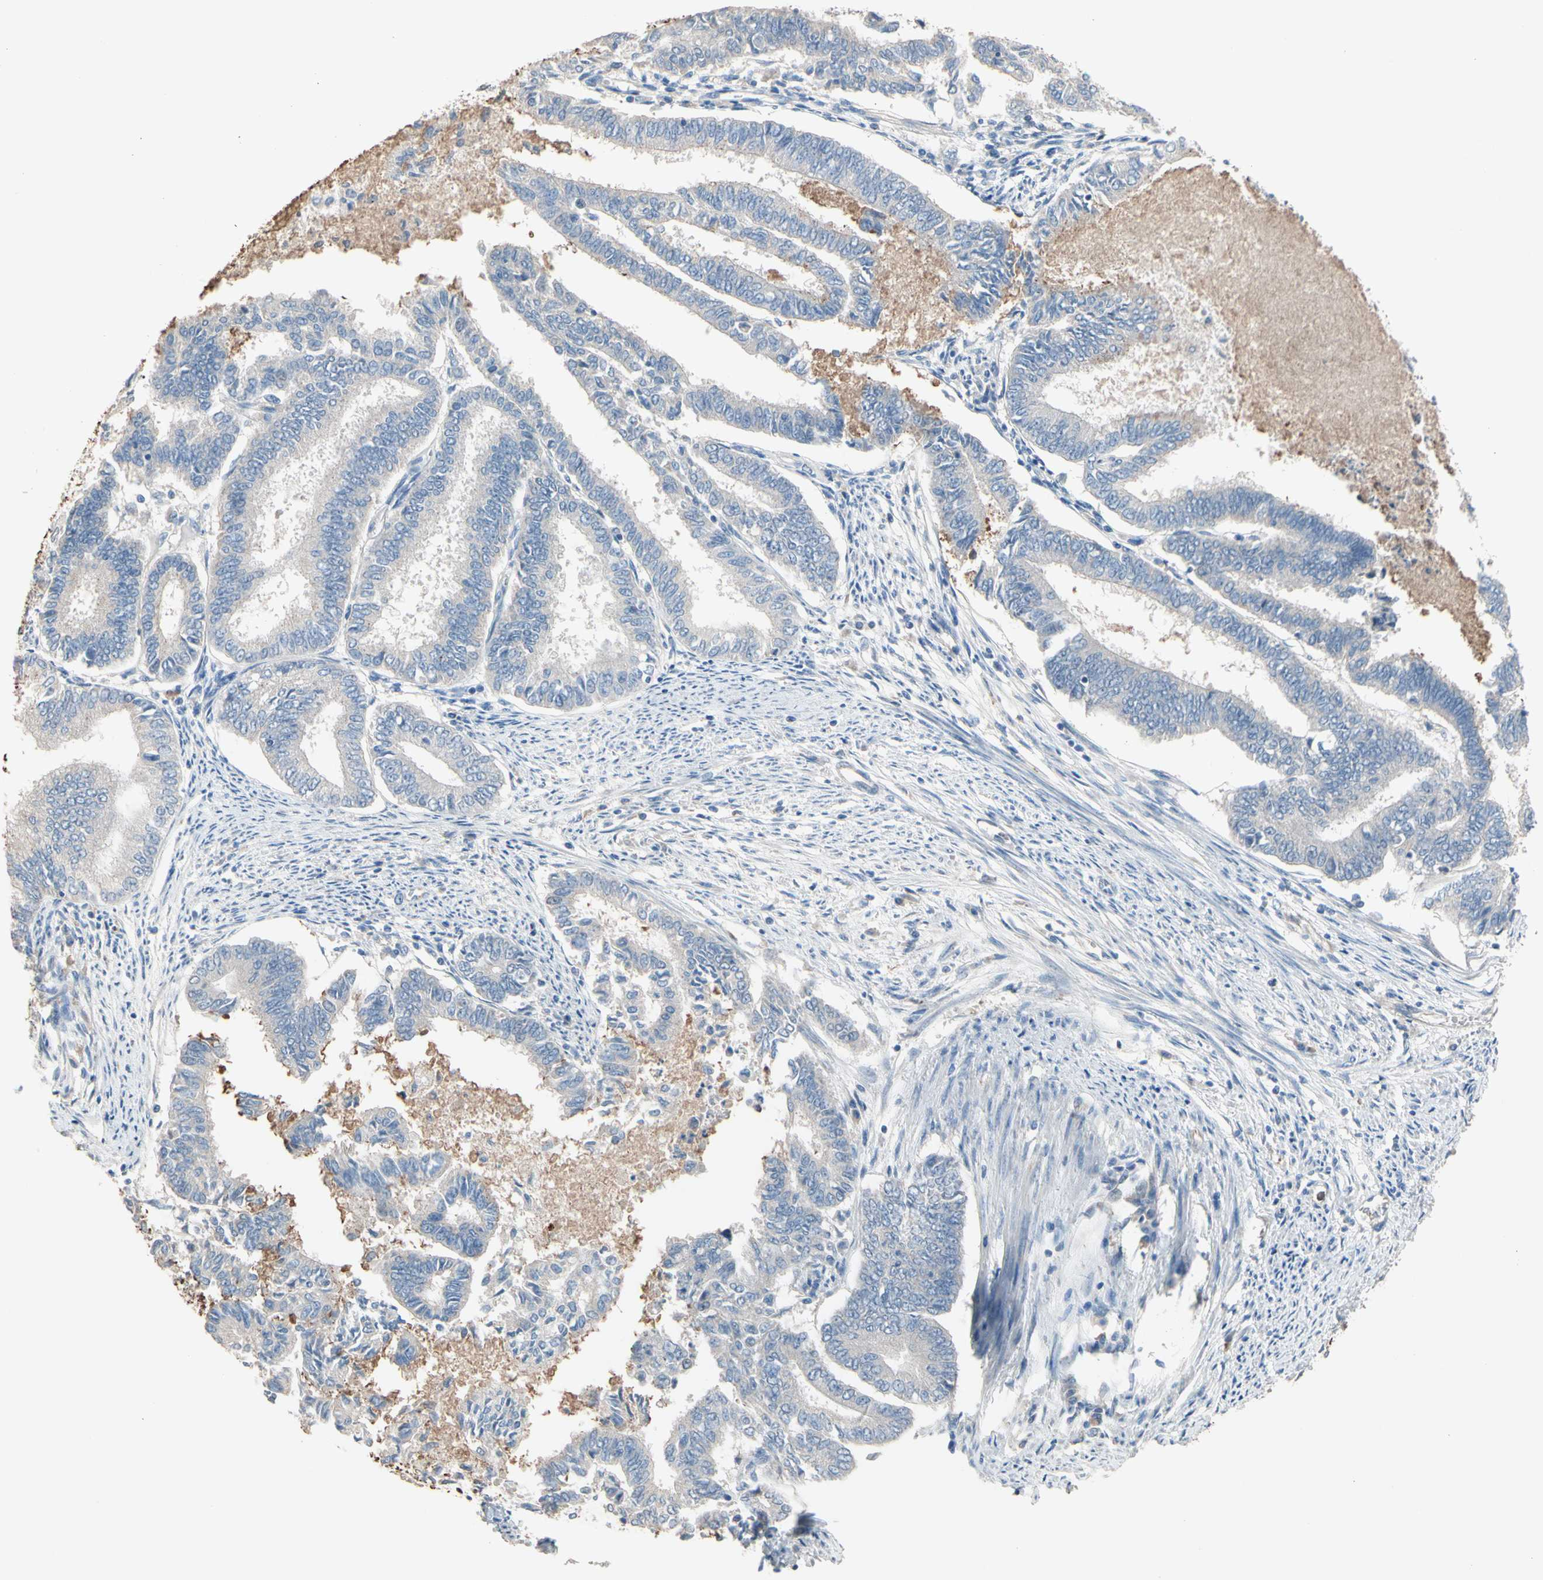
{"staining": {"intensity": "negative", "quantity": "none", "location": "none"}, "tissue": "endometrial cancer", "cell_type": "Tumor cells", "image_type": "cancer", "snomed": [{"axis": "morphology", "description": "Adenocarcinoma, NOS"}, {"axis": "topography", "description": "Endometrium"}], "caption": "Immunohistochemical staining of adenocarcinoma (endometrial) exhibits no significant staining in tumor cells.", "gene": "BBOX1", "patient": {"sex": "female", "age": 86}}